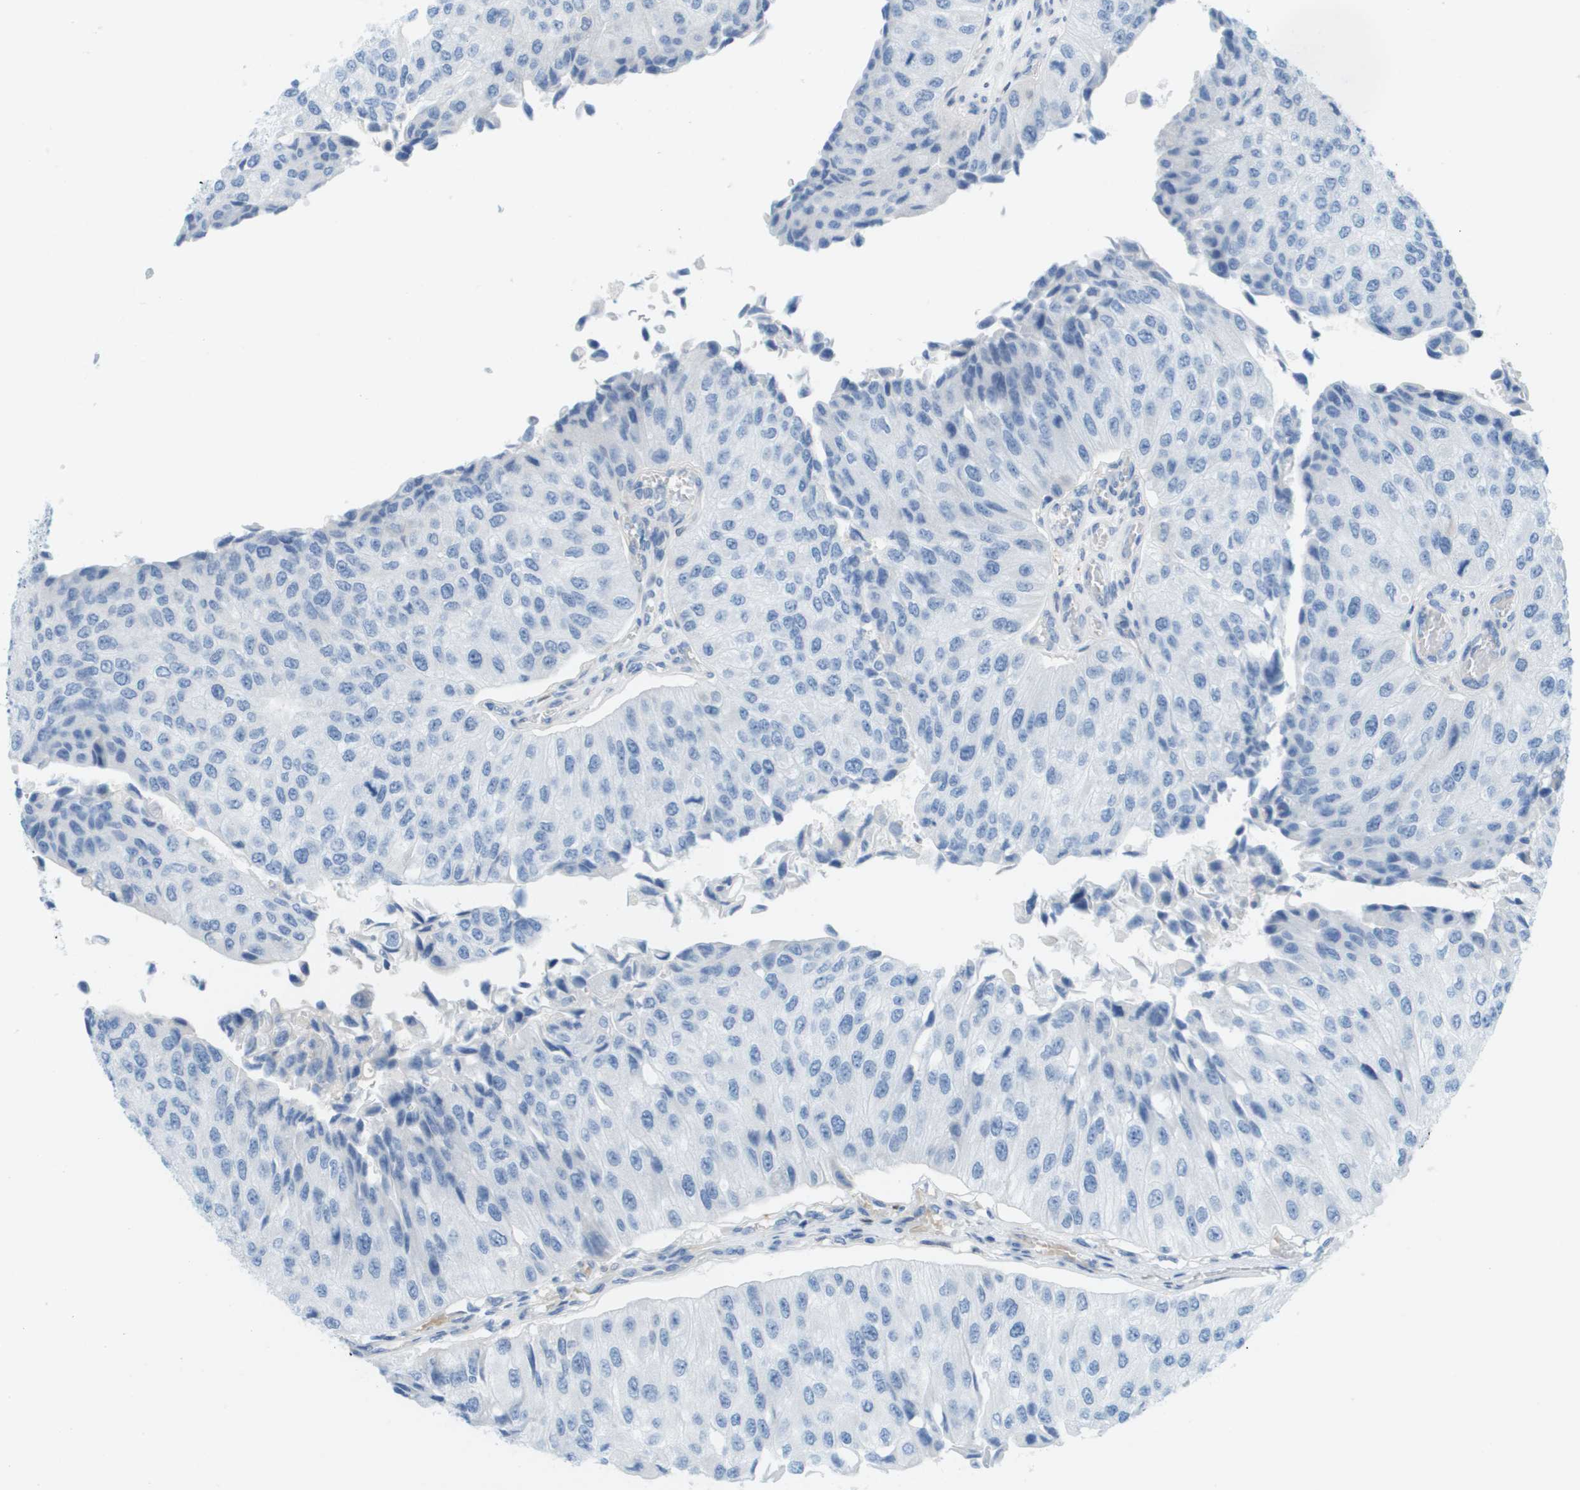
{"staining": {"intensity": "negative", "quantity": "none", "location": "none"}, "tissue": "urothelial cancer", "cell_type": "Tumor cells", "image_type": "cancer", "snomed": [{"axis": "morphology", "description": "Urothelial carcinoma, High grade"}, {"axis": "topography", "description": "Kidney"}, {"axis": "topography", "description": "Urinary bladder"}], "caption": "DAB immunohistochemical staining of human urothelial cancer shows no significant expression in tumor cells.", "gene": "CUL9", "patient": {"sex": "male", "age": 77}}